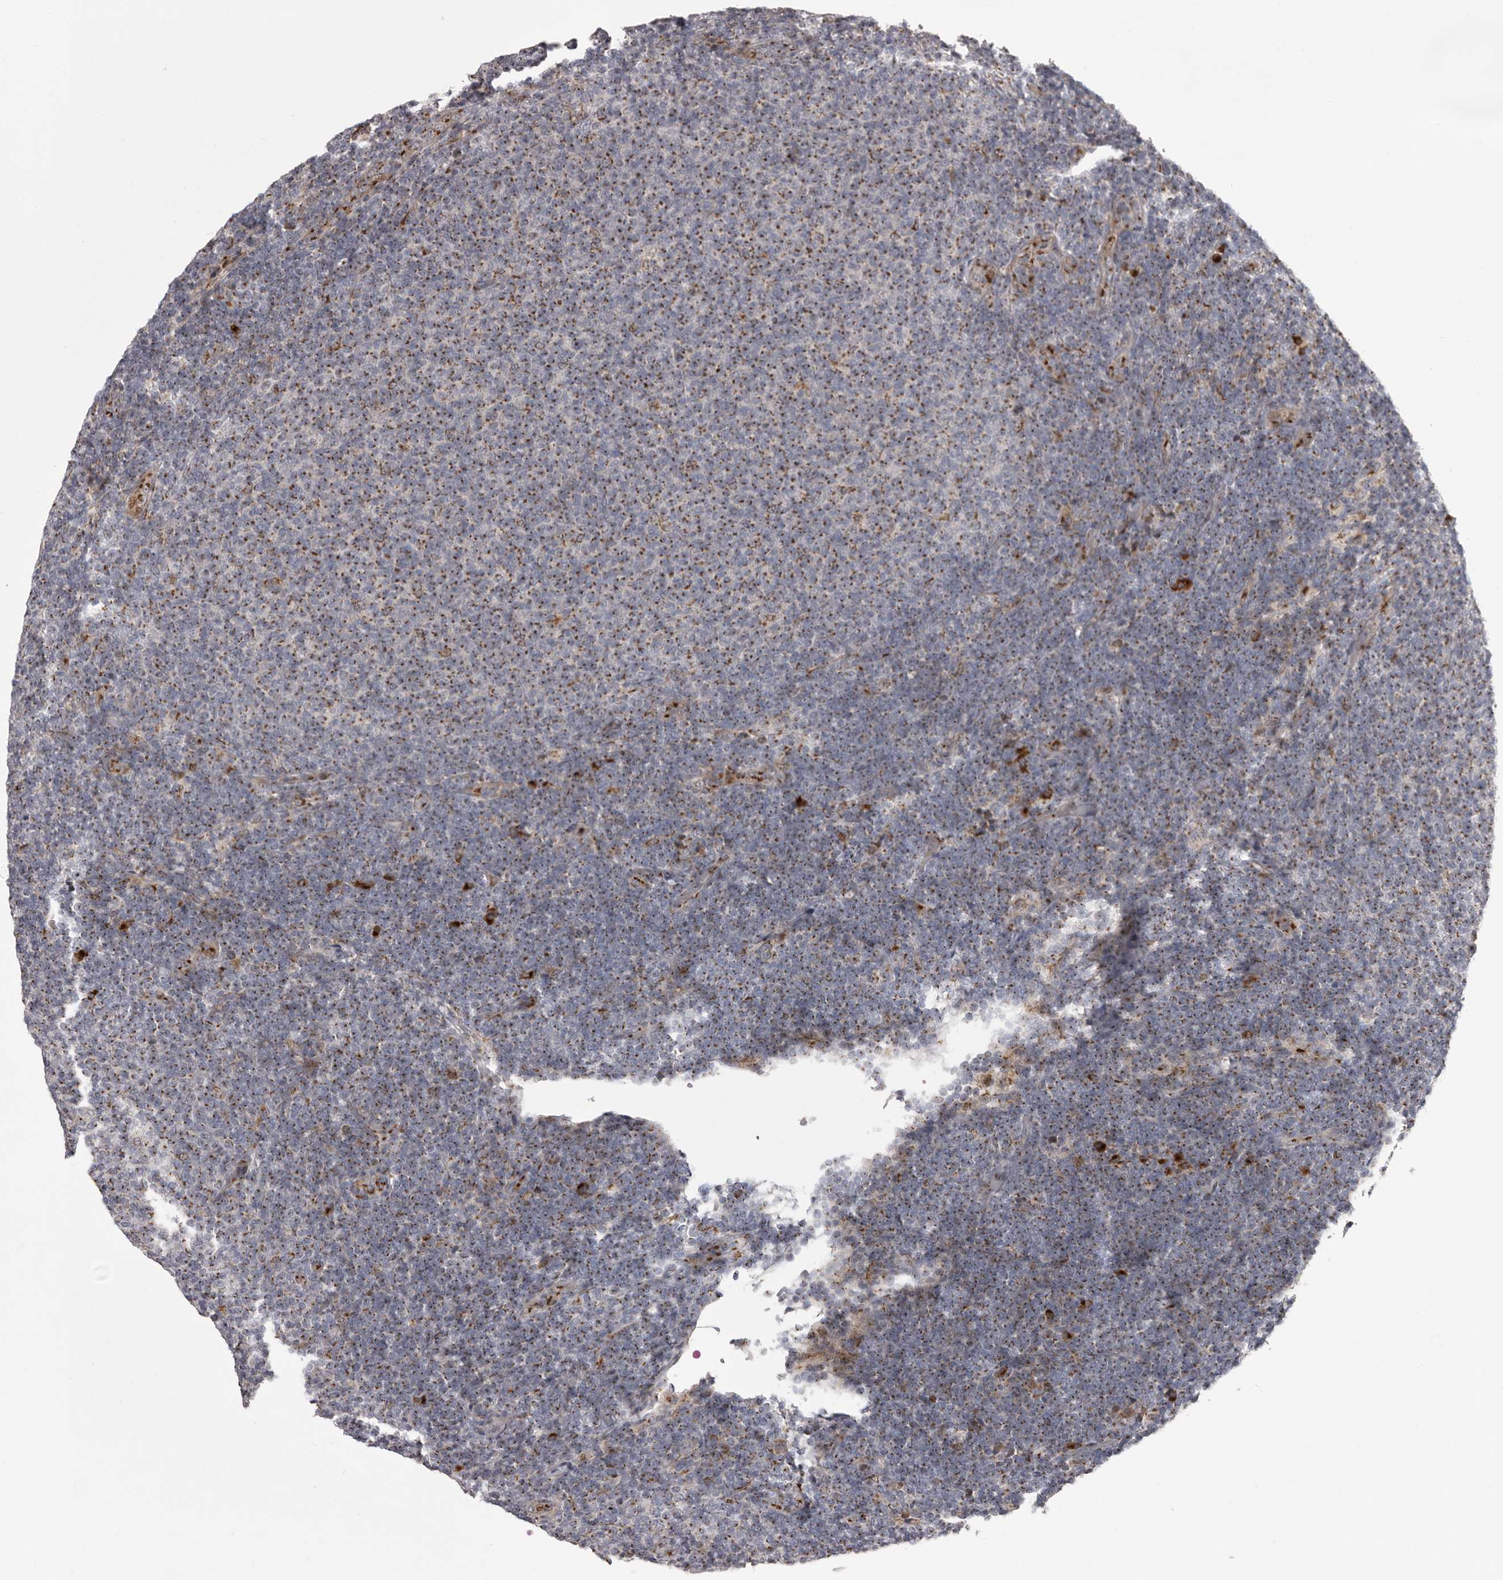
{"staining": {"intensity": "moderate", "quantity": ">75%", "location": "cytoplasmic/membranous"}, "tissue": "lymphoma", "cell_type": "Tumor cells", "image_type": "cancer", "snomed": [{"axis": "morphology", "description": "Malignant lymphoma, non-Hodgkin's type, Low grade"}, {"axis": "topography", "description": "Lymph node"}], "caption": "This photomicrograph demonstrates immunohistochemistry staining of lymphoma, with medium moderate cytoplasmic/membranous positivity in approximately >75% of tumor cells.", "gene": "WDR47", "patient": {"sex": "male", "age": 66}}